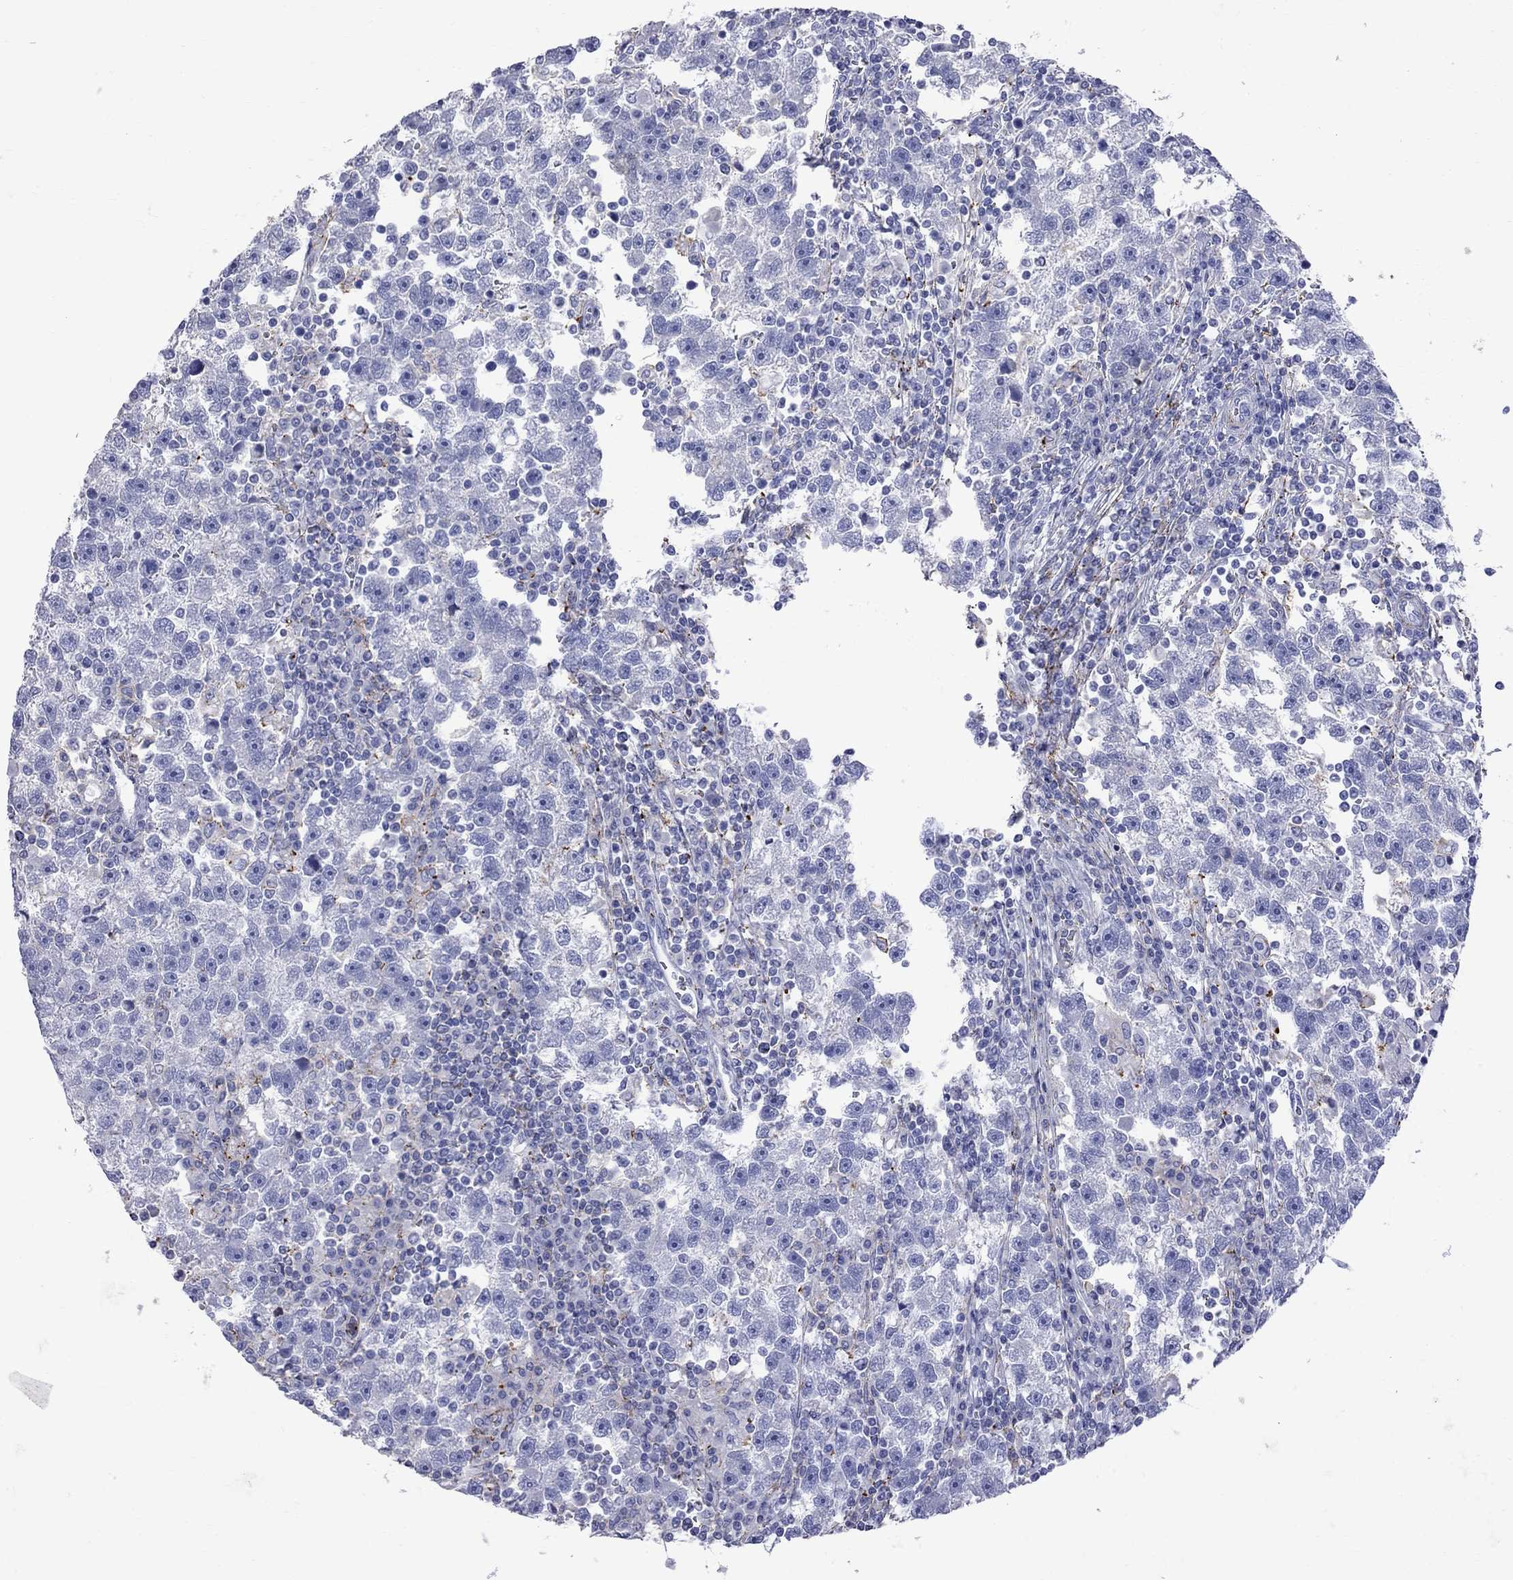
{"staining": {"intensity": "negative", "quantity": "none", "location": "none"}, "tissue": "testis cancer", "cell_type": "Tumor cells", "image_type": "cancer", "snomed": [{"axis": "morphology", "description": "Seminoma, NOS"}, {"axis": "topography", "description": "Testis"}], "caption": "Tumor cells show no significant protein staining in seminoma (testis).", "gene": "S100A3", "patient": {"sex": "male", "age": 47}}